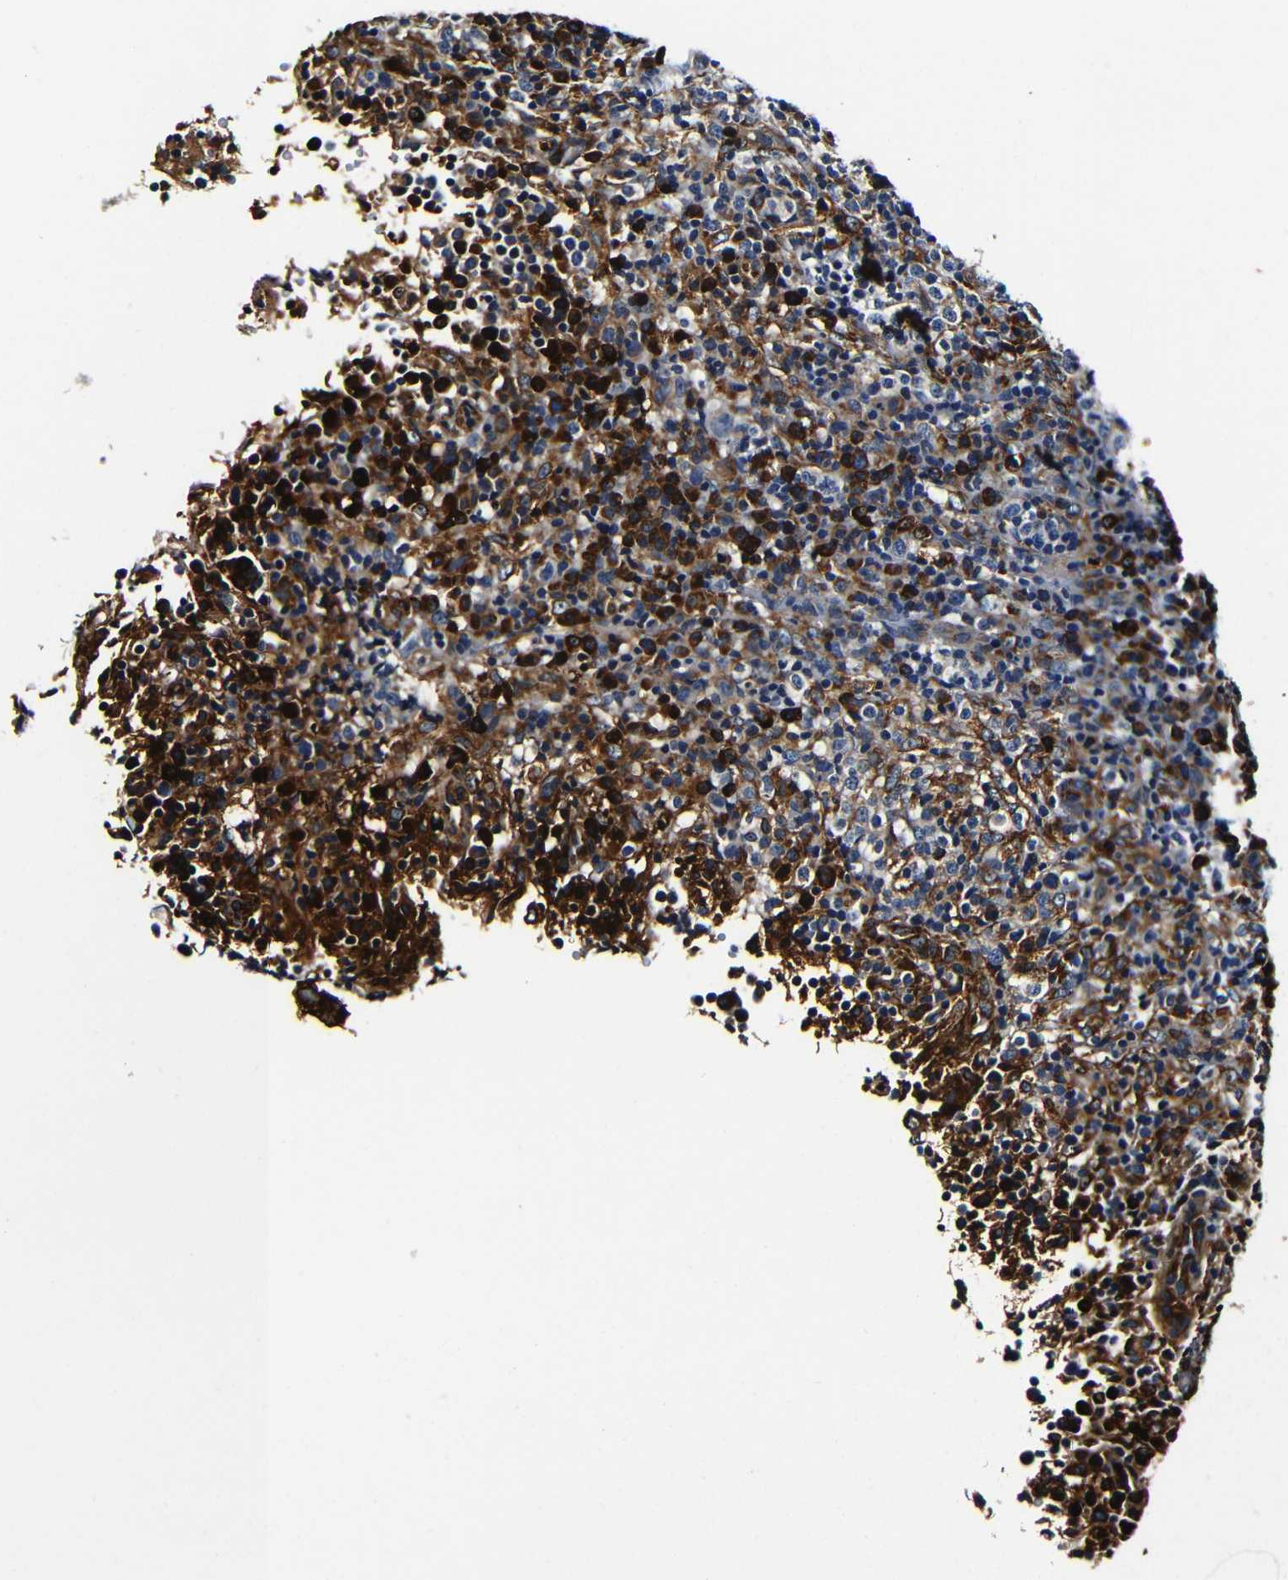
{"staining": {"intensity": "moderate", "quantity": "<25%", "location": "cytoplasmic/membranous"}, "tissue": "lymphoma", "cell_type": "Tumor cells", "image_type": "cancer", "snomed": [{"axis": "morphology", "description": "Malignant lymphoma, non-Hodgkin's type, High grade"}, {"axis": "topography", "description": "Lymph node"}], "caption": "DAB (3,3'-diaminobenzidine) immunohistochemical staining of lymphoma shows moderate cytoplasmic/membranous protein expression in approximately <25% of tumor cells.", "gene": "RRBP1", "patient": {"sex": "female", "age": 76}}